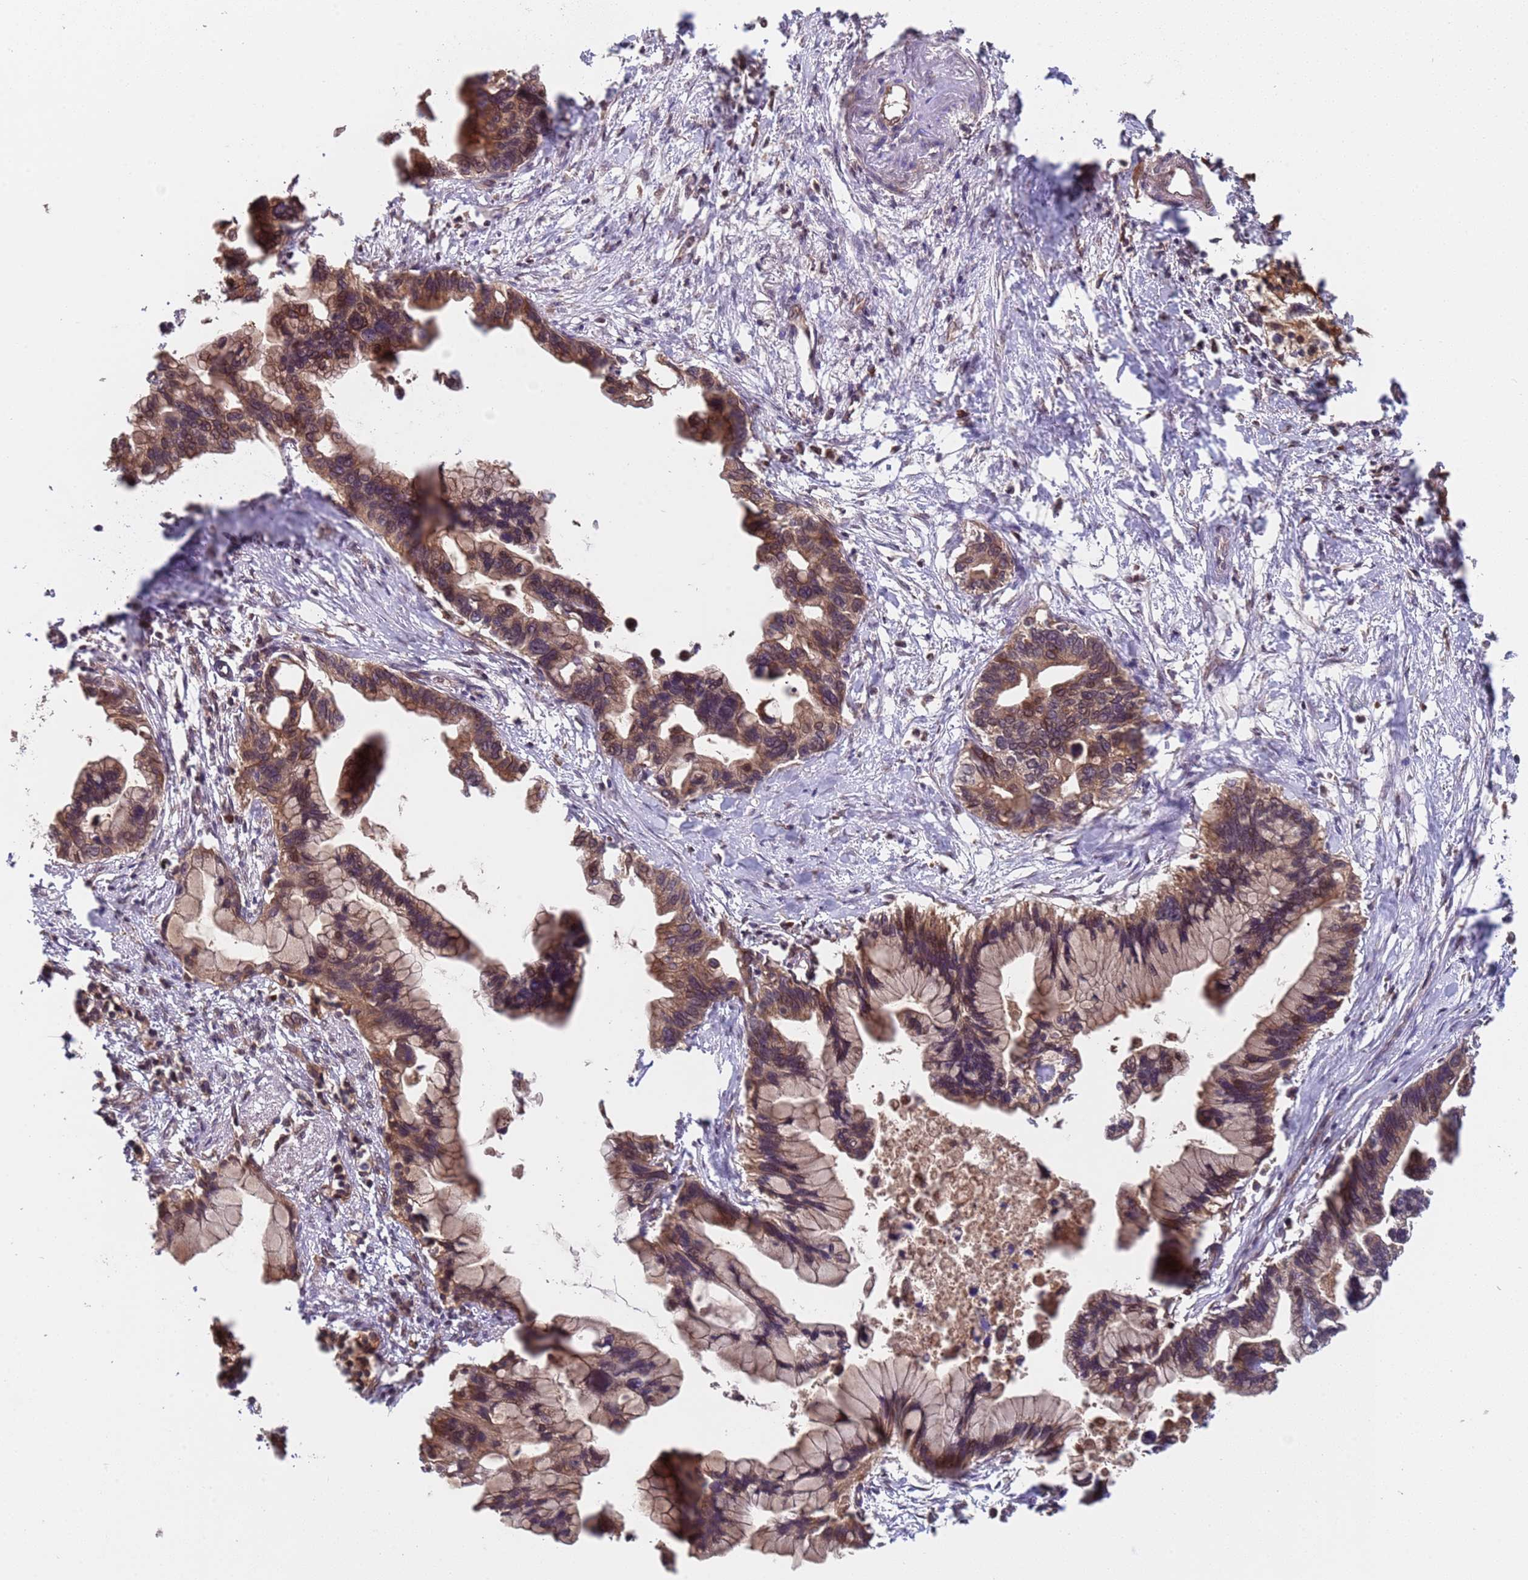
{"staining": {"intensity": "weak", "quantity": ">75%", "location": "cytoplasmic/membranous"}, "tissue": "pancreatic cancer", "cell_type": "Tumor cells", "image_type": "cancer", "snomed": [{"axis": "morphology", "description": "Adenocarcinoma, NOS"}, {"axis": "topography", "description": "Pancreas"}], "caption": "Immunohistochemistry (IHC) (DAB (3,3'-diaminobenzidine)) staining of pancreatic cancer demonstrates weak cytoplasmic/membranous protein expression in about >75% of tumor cells. The staining was performed using DAB to visualize the protein expression in brown, while the nuclei were stained in blue with hematoxylin (Magnification: 20x).", "gene": "ERI1", "patient": {"sex": "female", "age": 83}}